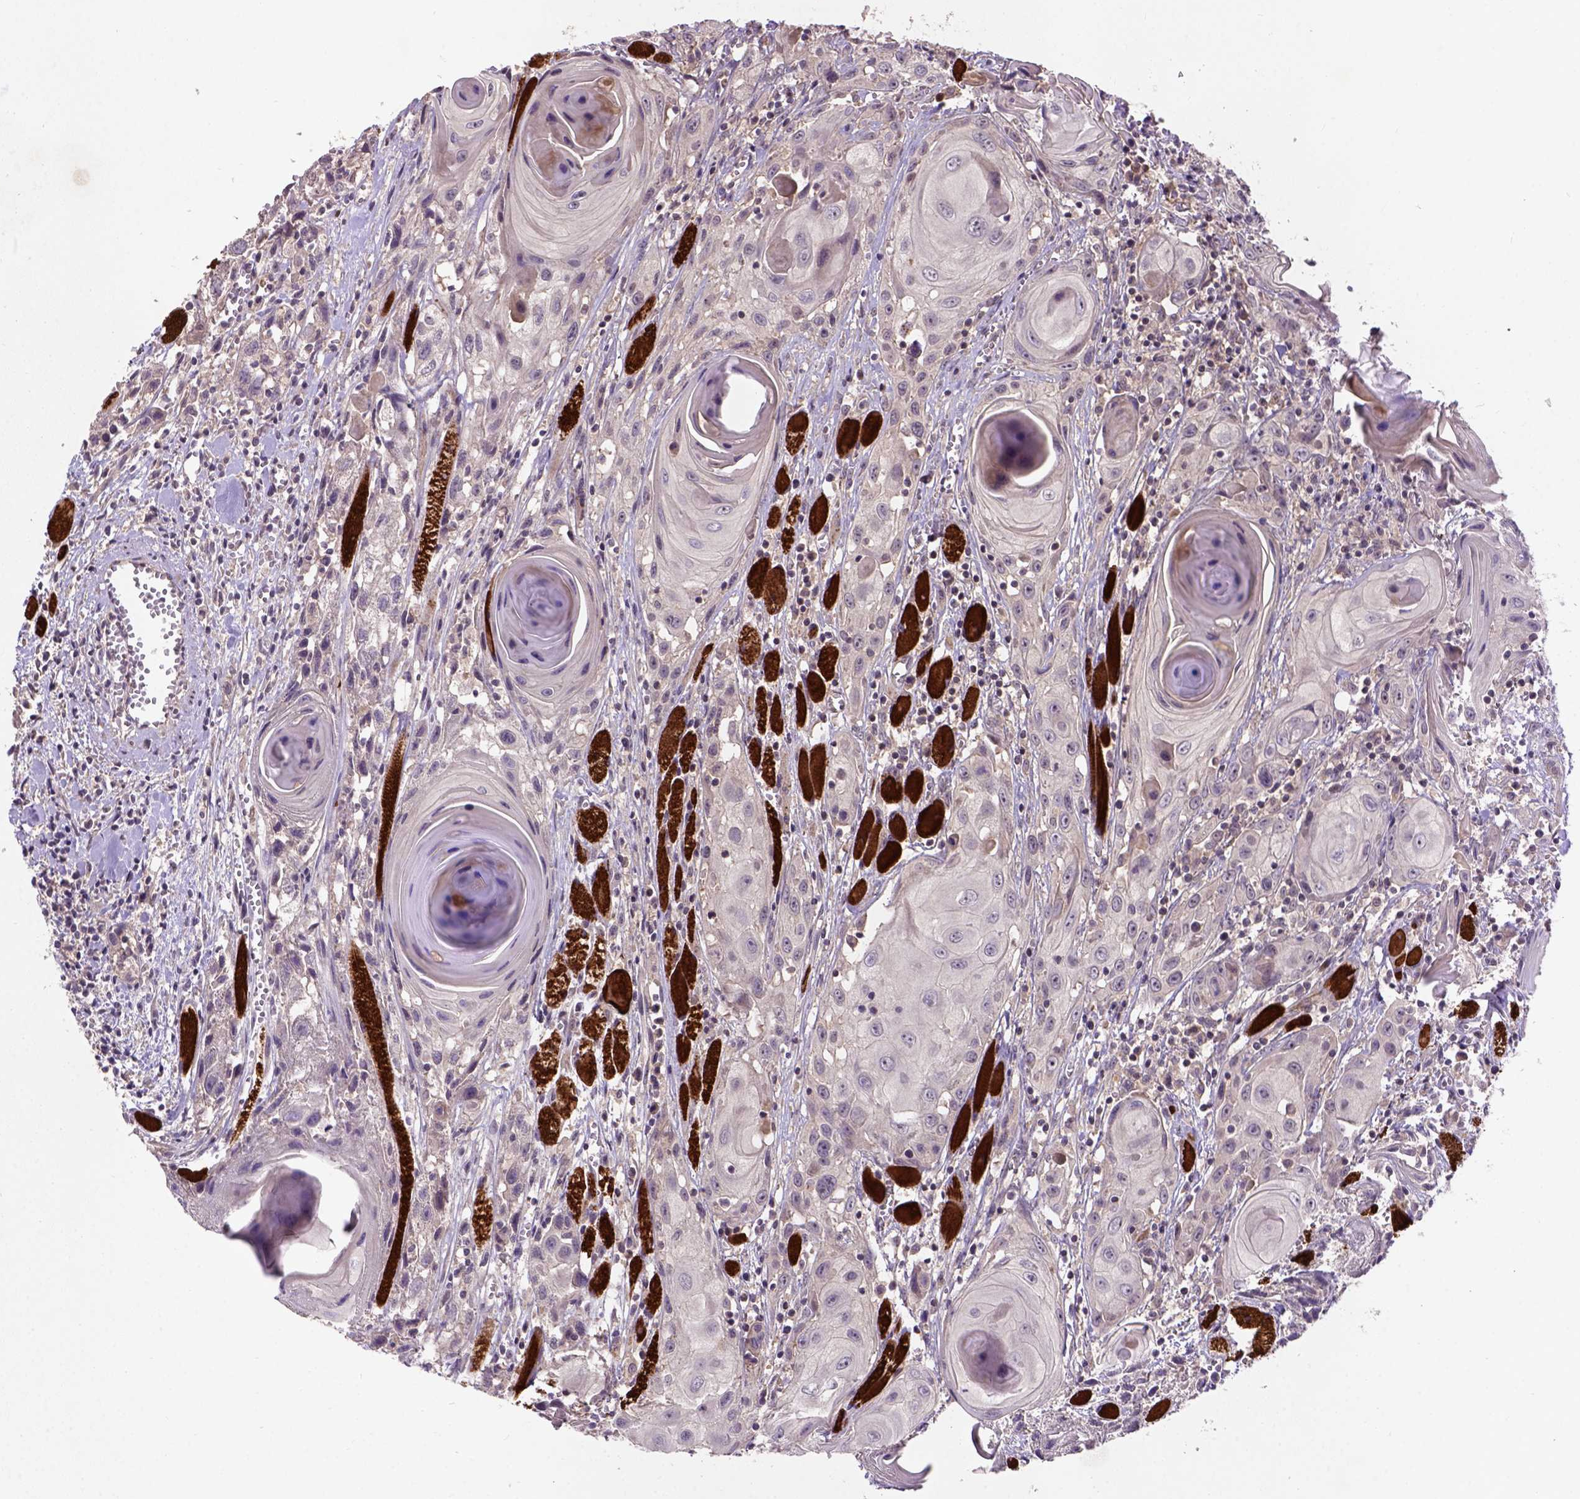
{"staining": {"intensity": "negative", "quantity": "none", "location": "none"}, "tissue": "head and neck cancer", "cell_type": "Tumor cells", "image_type": "cancer", "snomed": [{"axis": "morphology", "description": "Squamous cell carcinoma, NOS"}, {"axis": "topography", "description": "Head-Neck"}], "caption": "IHC micrograph of human head and neck squamous cell carcinoma stained for a protein (brown), which reveals no expression in tumor cells.", "gene": "KBTBD8", "patient": {"sex": "female", "age": 80}}